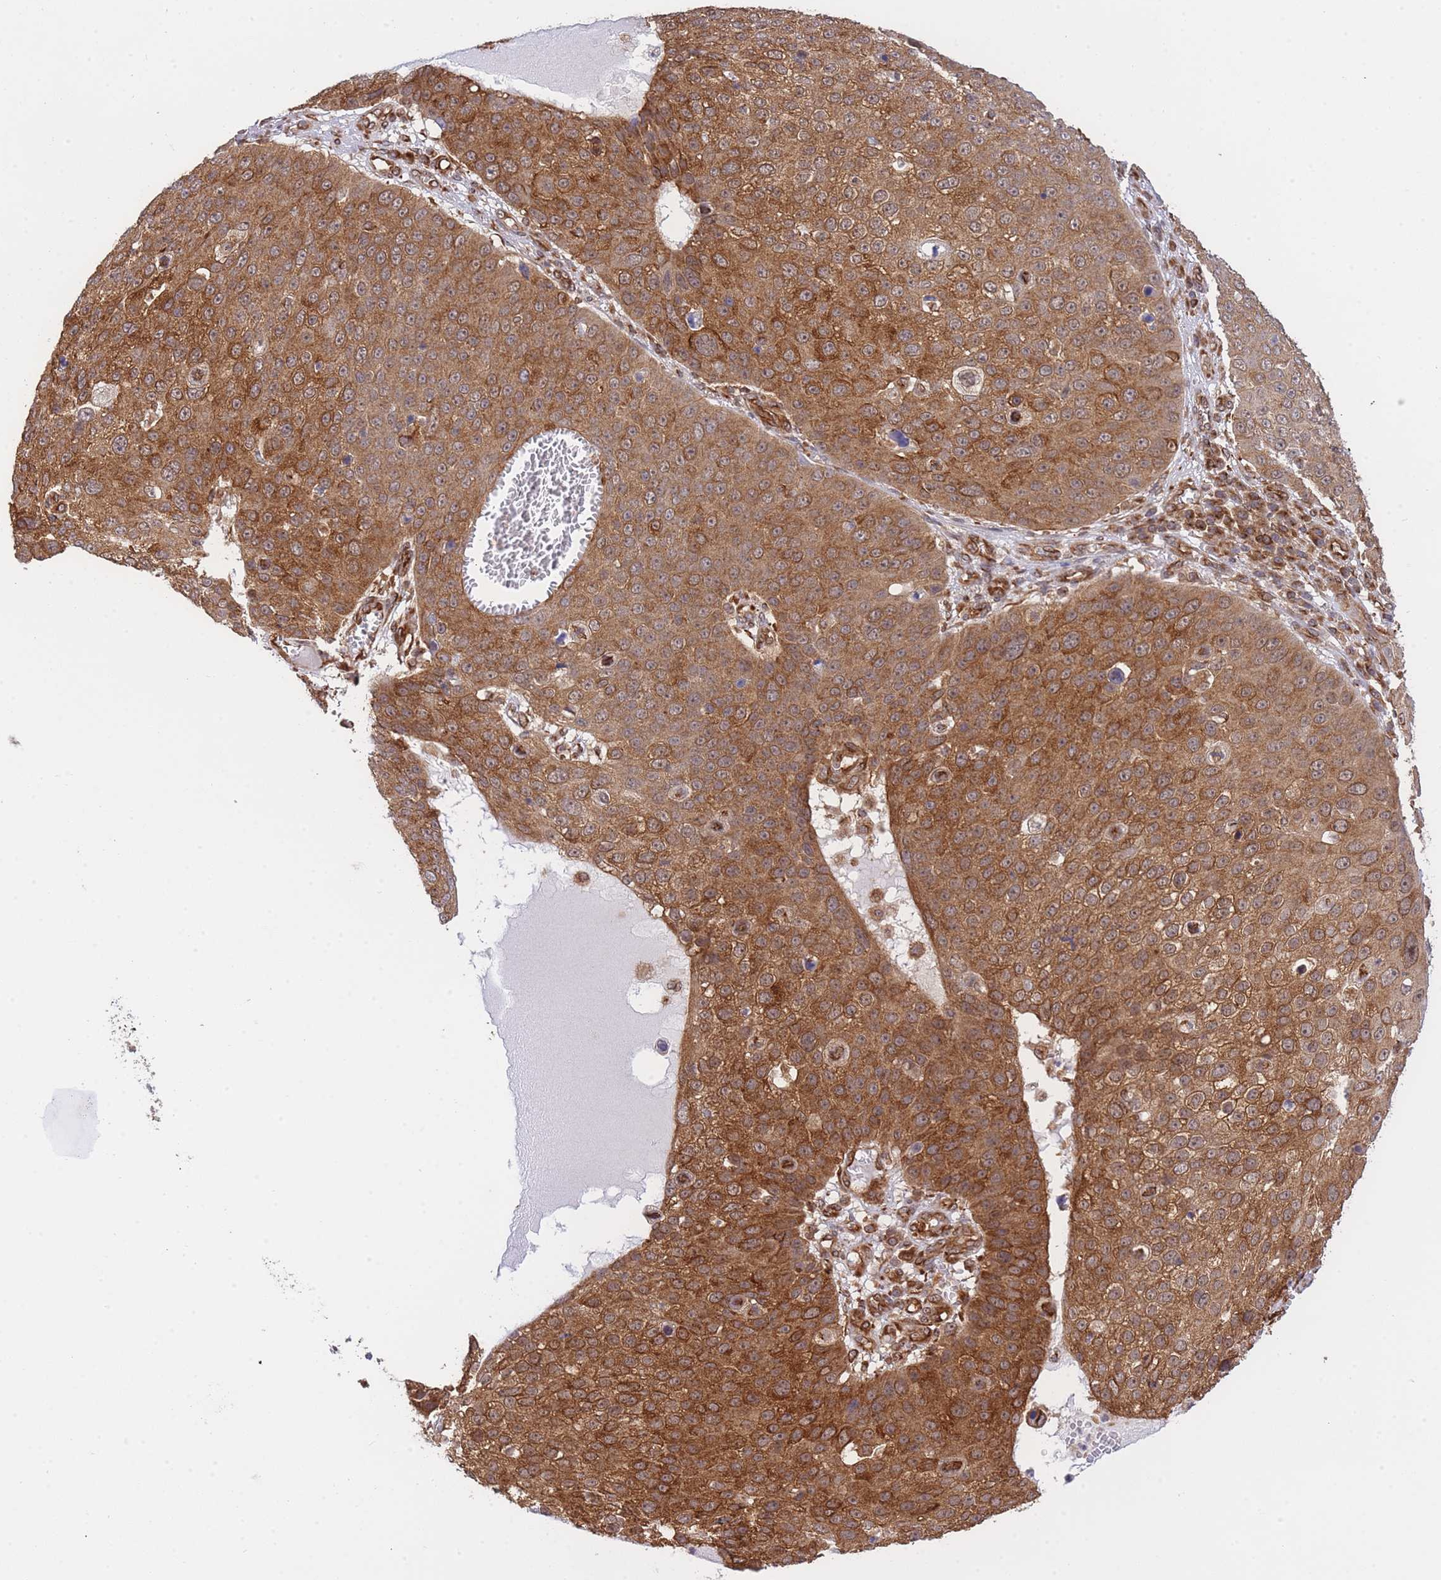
{"staining": {"intensity": "moderate", "quantity": ">75%", "location": "cytoplasmic/membranous"}, "tissue": "skin cancer", "cell_type": "Tumor cells", "image_type": "cancer", "snomed": [{"axis": "morphology", "description": "Squamous cell carcinoma, NOS"}, {"axis": "topography", "description": "Skin"}], "caption": "The immunohistochemical stain labels moderate cytoplasmic/membranous positivity in tumor cells of skin cancer tissue. Nuclei are stained in blue.", "gene": "EXOSC8", "patient": {"sex": "male", "age": 71}}